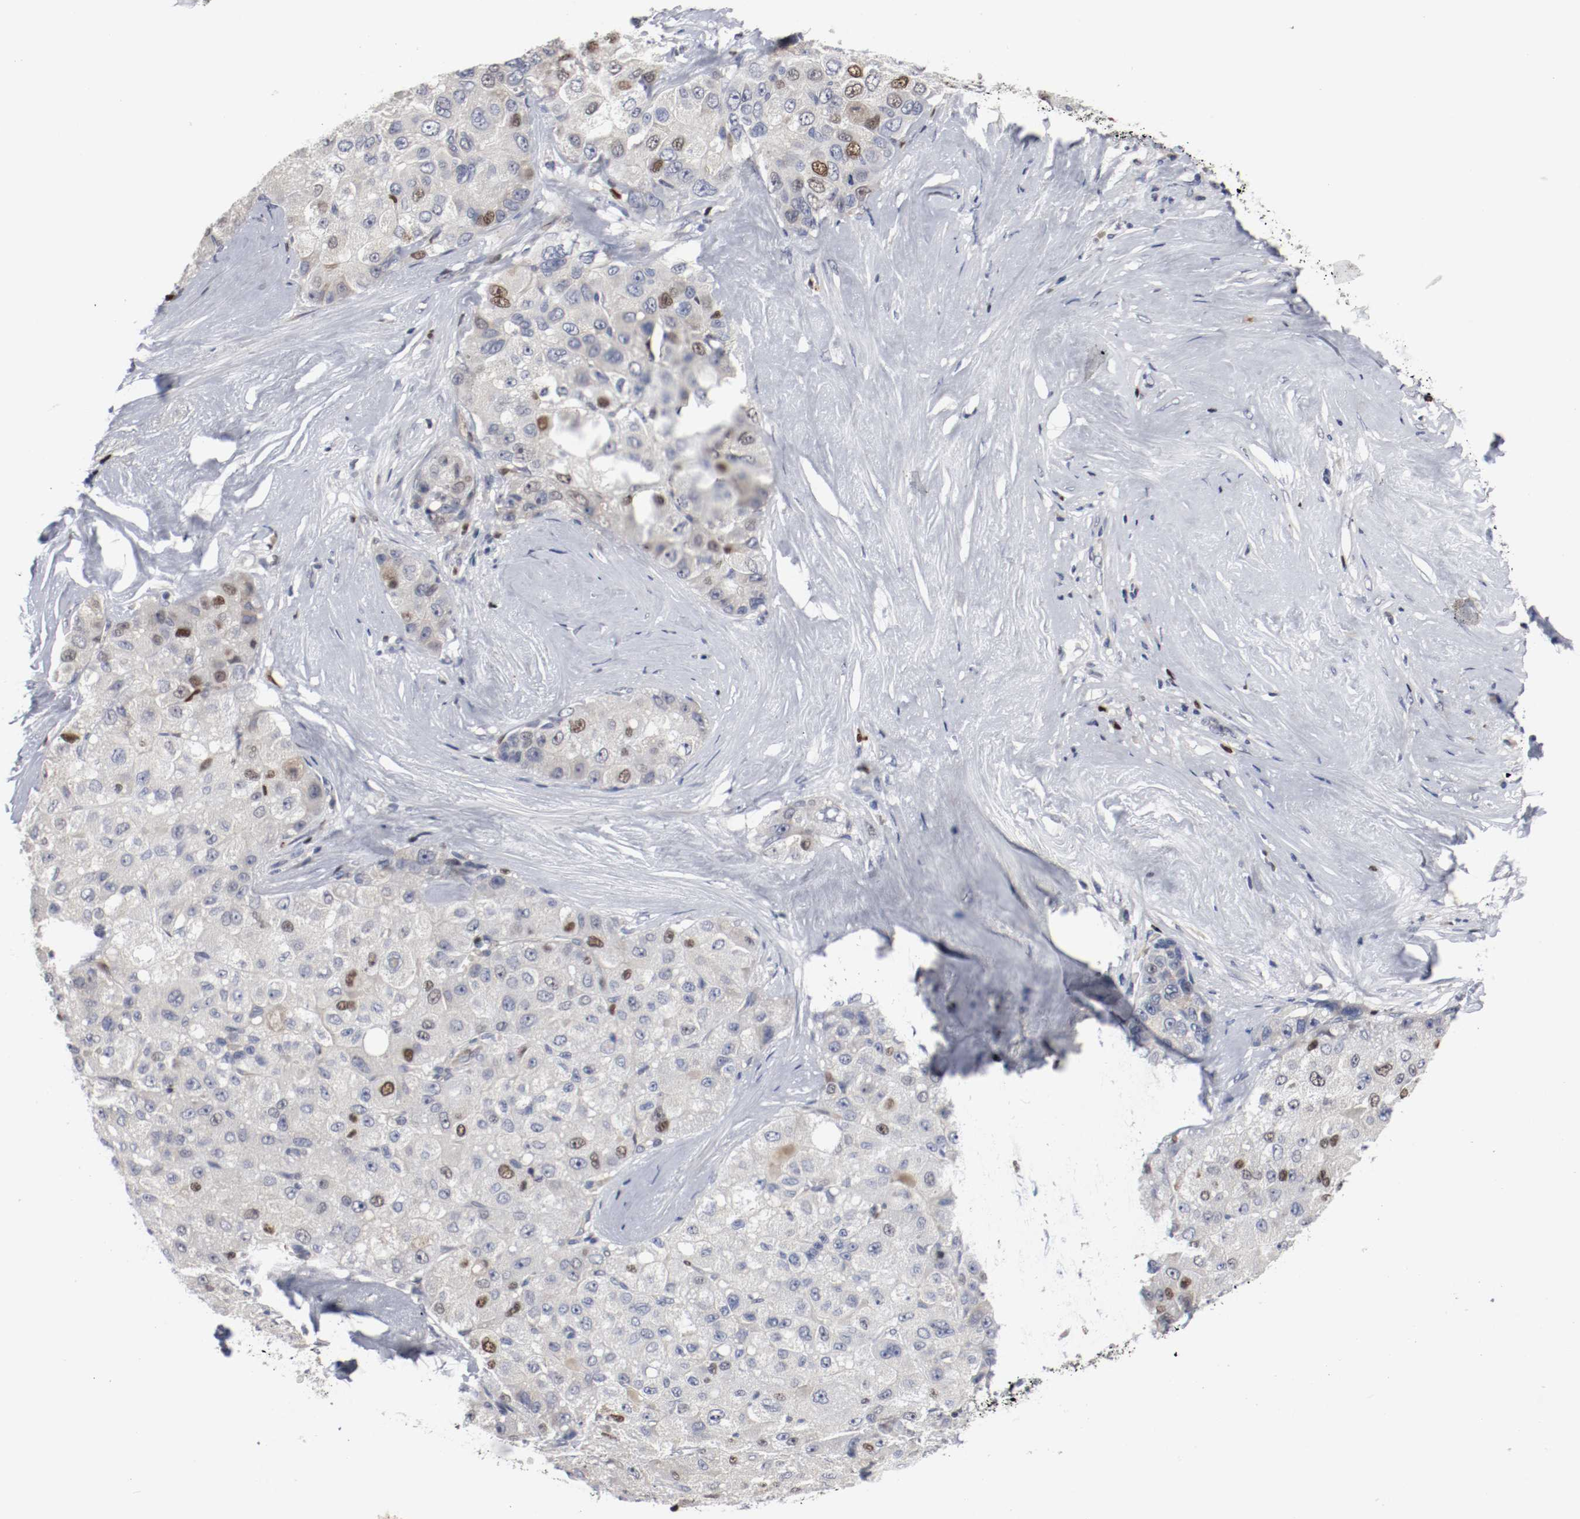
{"staining": {"intensity": "moderate", "quantity": "<25%", "location": "nuclear"}, "tissue": "liver cancer", "cell_type": "Tumor cells", "image_type": "cancer", "snomed": [{"axis": "morphology", "description": "Carcinoma, Hepatocellular, NOS"}, {"axis": "topography", "description": "Liver"}], "caption": "A high-resolution image shows IHC staining of liver hepatocellular carcinoma, which displays moderate nuclear expression in approximately <25% of tumor cells. The protein of interest is shown in brown color, while the nuclei are stained blue.", "gene": "MCM6", "patient": {"sex": "male", "age": 80}}